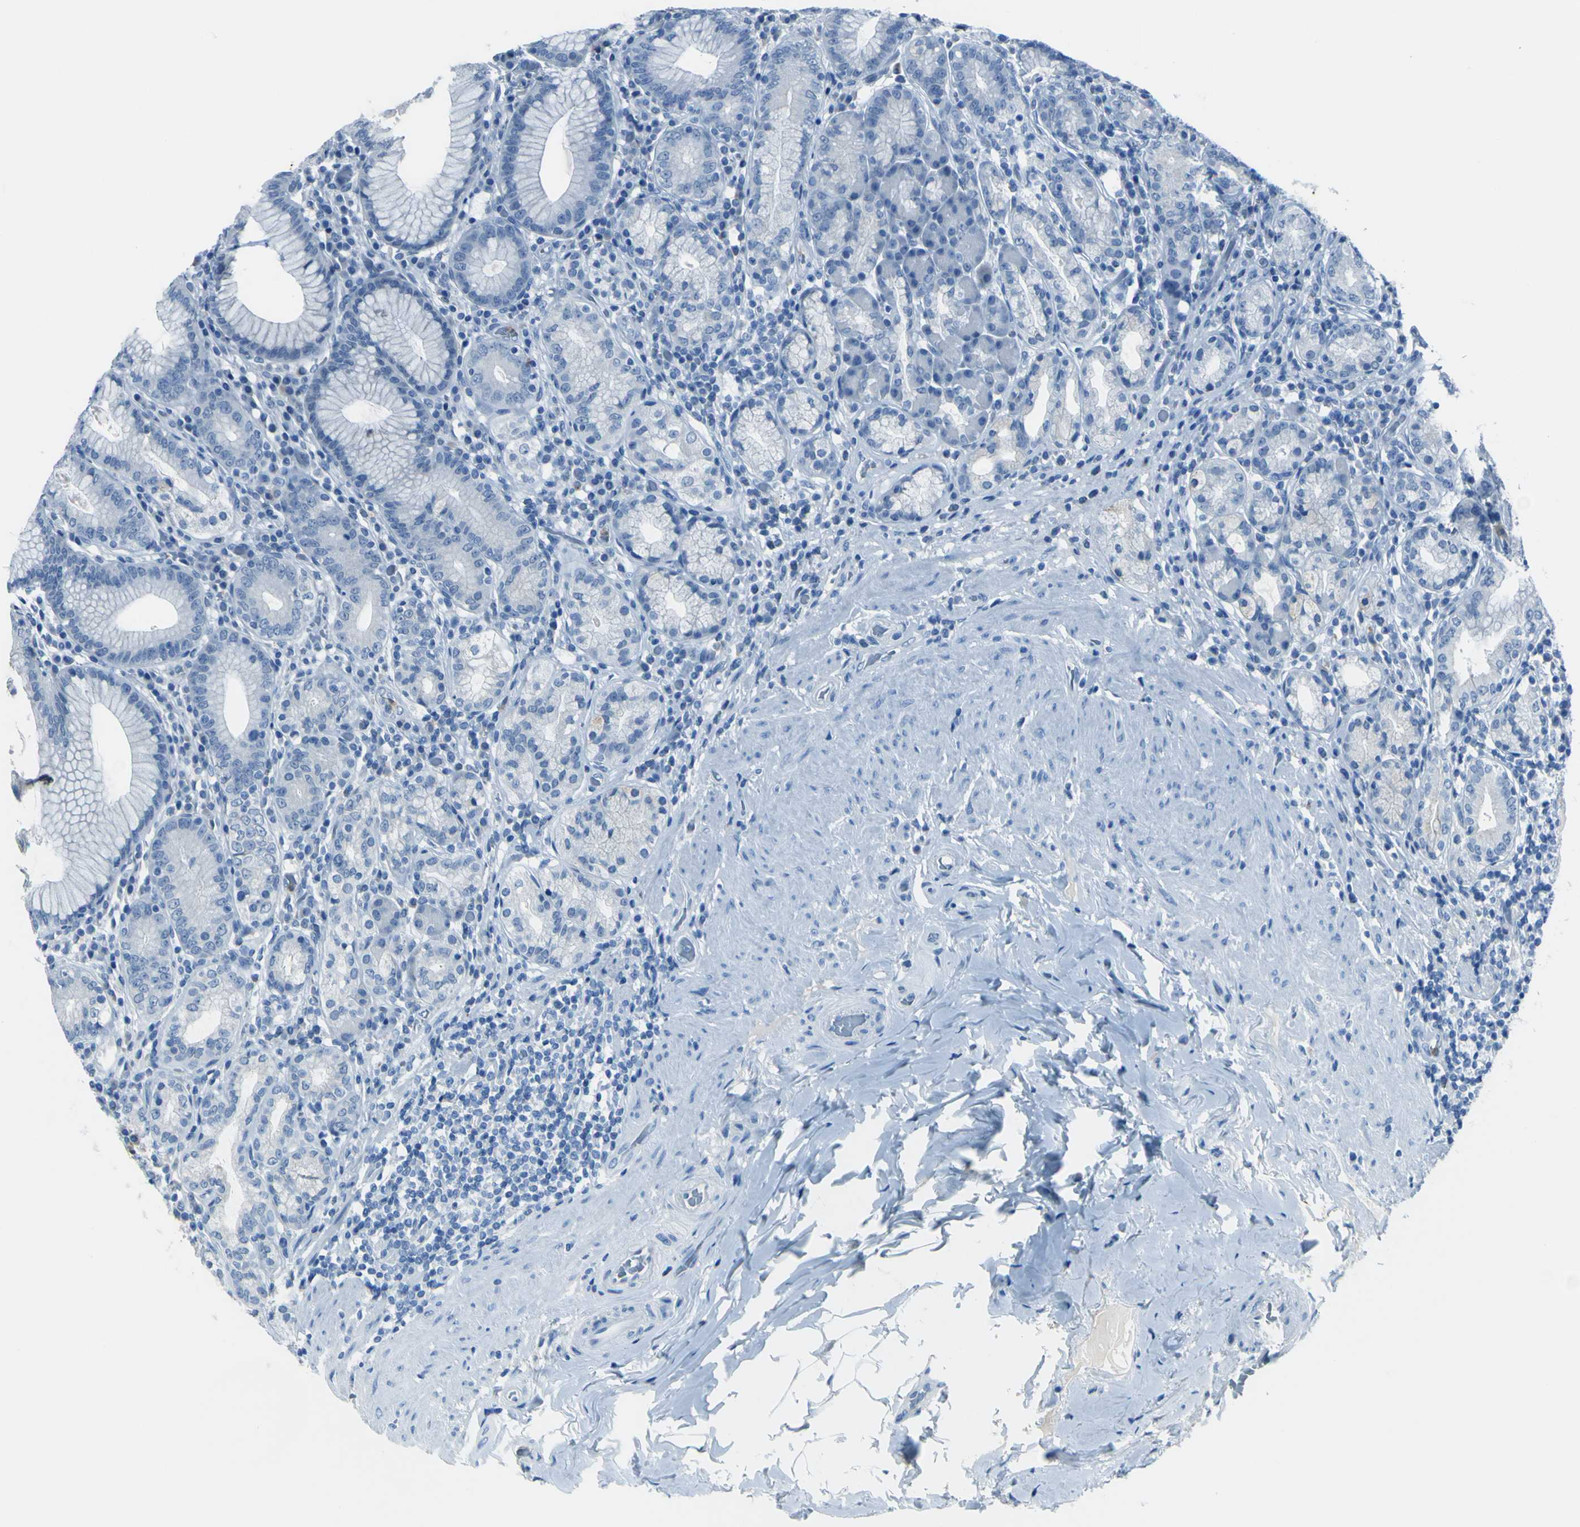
{"staining": {"intensity": "negative", "quantity": "none", "location": "none"}, "tissue": "stomach", "cell_type": "Glandular cells", "image_type": "normal", "snomed": [{"axis": "morphology", "description": "Normal tissue, NOS"}, {"axis": "topography", "description": "Stomach, lower"}], "caption": "The photomicrograph shows no staining of glandular cells in benign stomach. (DAB (3,3'-diaminobenzidine) IHC, high magnification).", "gene": "ZNF557", "patient": {"sex": "female", "age": 76}}